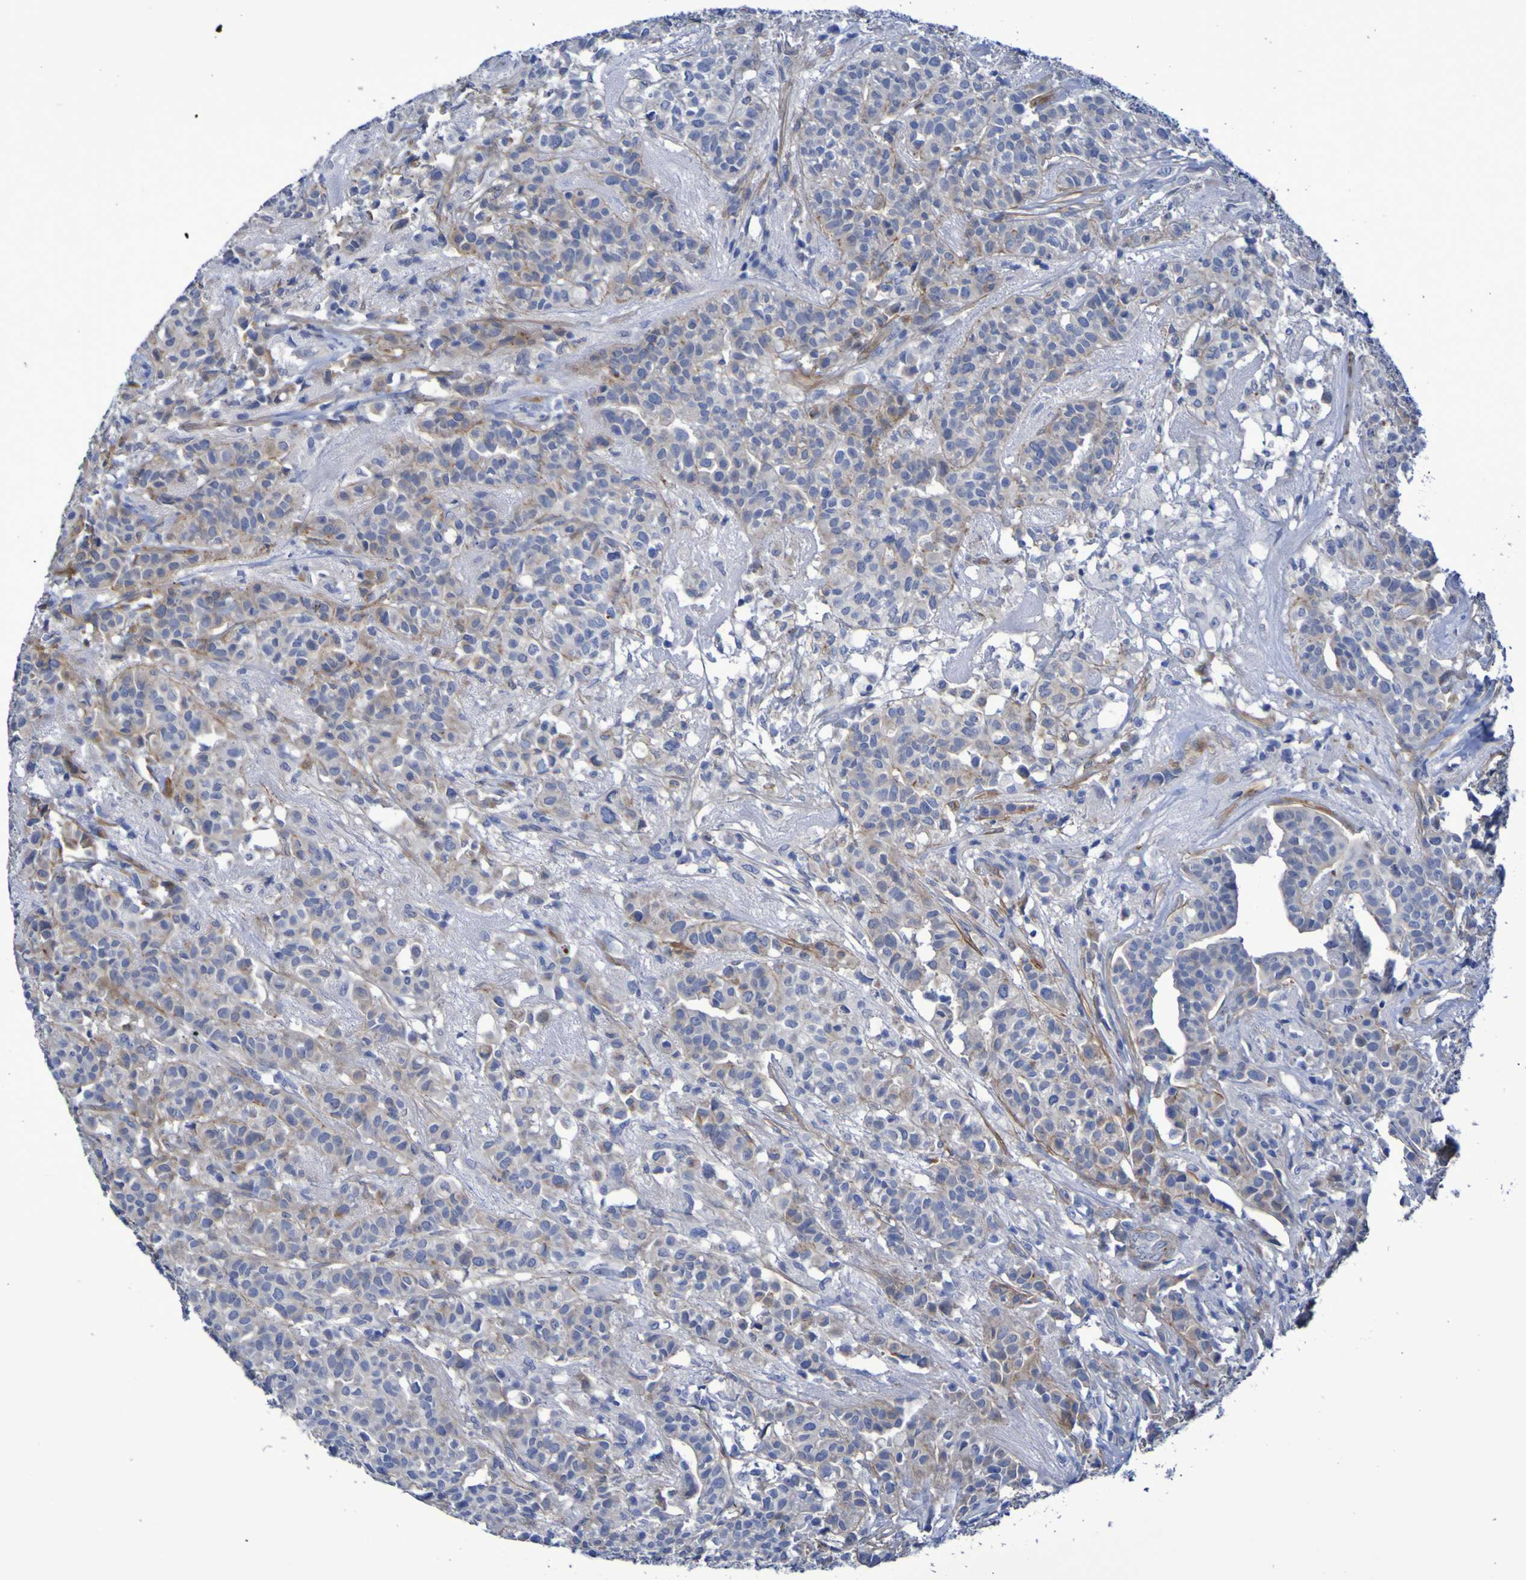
{"staining": {"intensity": "weak", "quantity": "25%-75%", "location": "cytoplasmic/membranous"}, "tissue": "head and neck cancer", "cell_type": "Tumor cells", "image_type": "cancer", "snomed": [{"axis": "morphology", "description": "Adenocarcinoma, NOS"}, {"axis": "topography", "description": "Salivary gland"}, {"axis": "topography", "description": "Head-Neck"}], "caption": "Protein staining demonstrates weak cytoplasmic/membranous staining in about 25%-75% of tumor cells in head and neck cancer. (DAB IHC with brightfield microscopy, high magnification).", "gene": "LPP", "patient": {"sex": "female", "age": 65}}